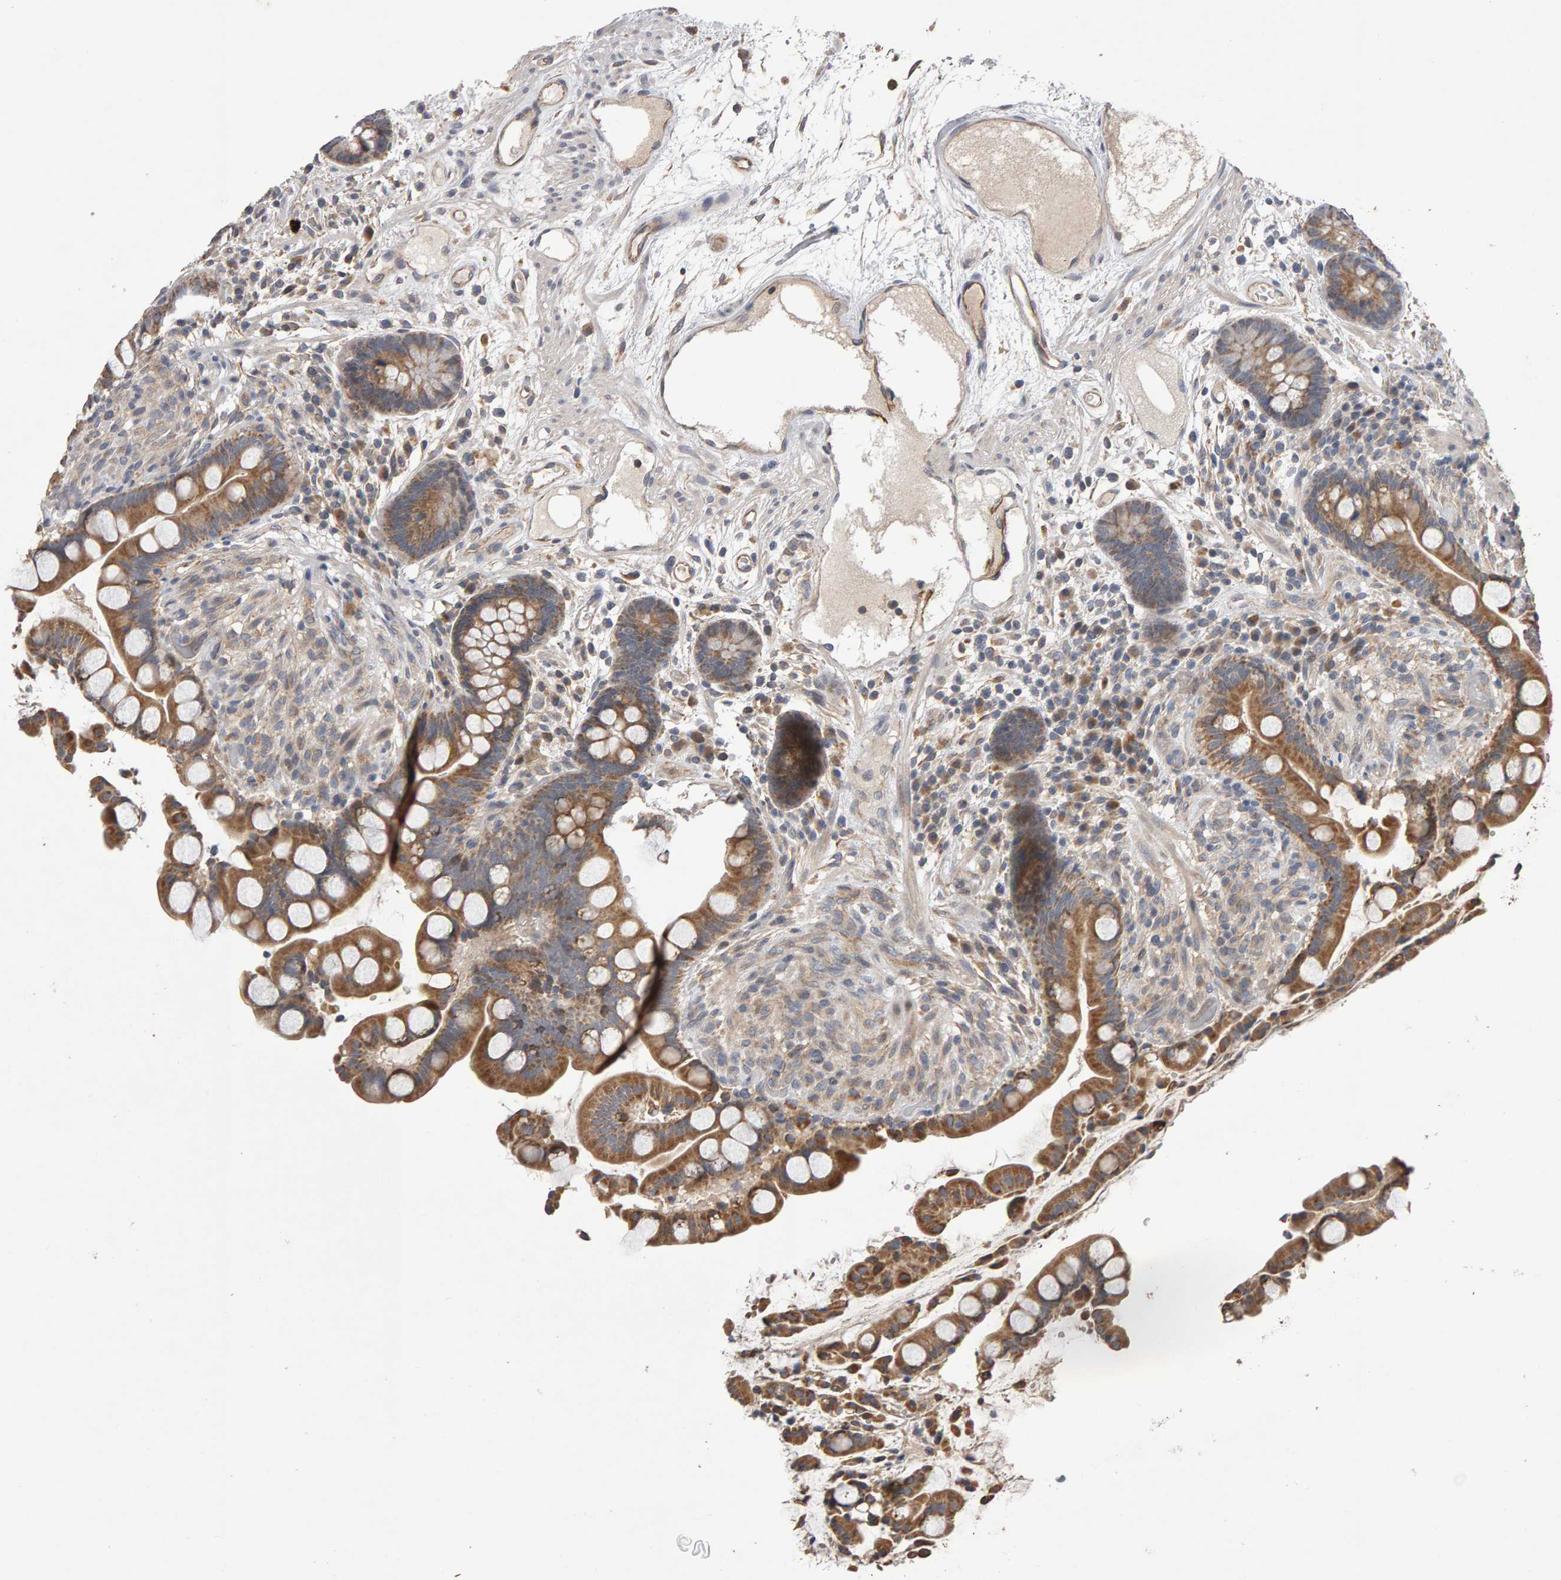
{"staining": {"intensity": "moderate", "quantity": ">75%", "location": "cytoplasmic/membranous"}, "tissue": "colon", "cell_type": "Endothelial cells", "image_type": "normal", "snomed": [{"axis": "morphology", "description": "Normal tissue, NOS"}, {"axis": "topography", "description": "Colon"}], "caption": "Normal colon reveals moderate cytoplasmic/membranous expression in approximately >75% of endothelial cells, visualized by immunohistochemistry.", "gene": "COASY", "patient": {"sex": "male", "age": 73}}